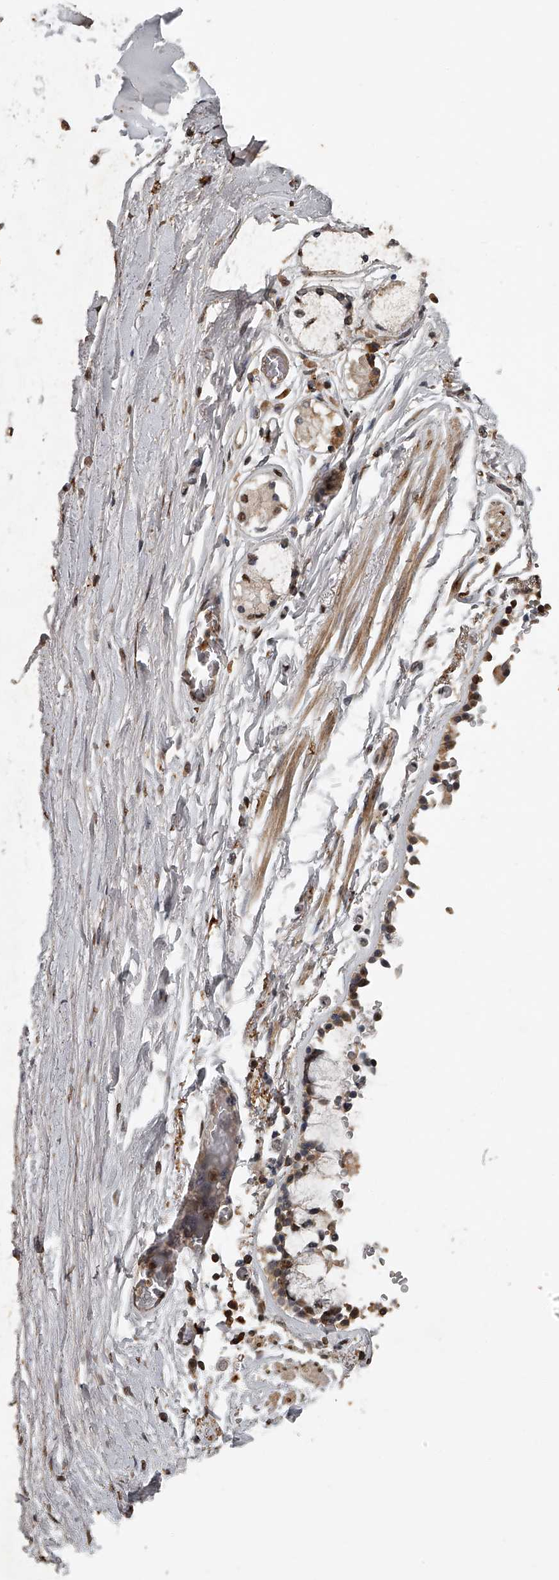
{"staining": {"intensity": "moderate", "quantity": ">75%", "location": "cytoplasmic/membranous,nuclear"}, "tissue": "adipose tissue", "cell_type": "Adipocytes", "image_type": "normal", "snomed": [{"axis": "morphology", "description": "Normal tissue, NOS"}, {"axis": "topography", "description": "Cartilage tissue"}, {"axis": "topography", "description": "Lung"}], "caption": "A medium amount of moderate cytoplasmic/membranous,nuclear expression is appreciated in approximately >75% of adipocytes in unremarkable adipose tissue. Ihc stains the protein of interest in brown and the nuclei are stained blue.", "gene": "PLEKHG1", "patient": {"sex": "female", "age": 77}}